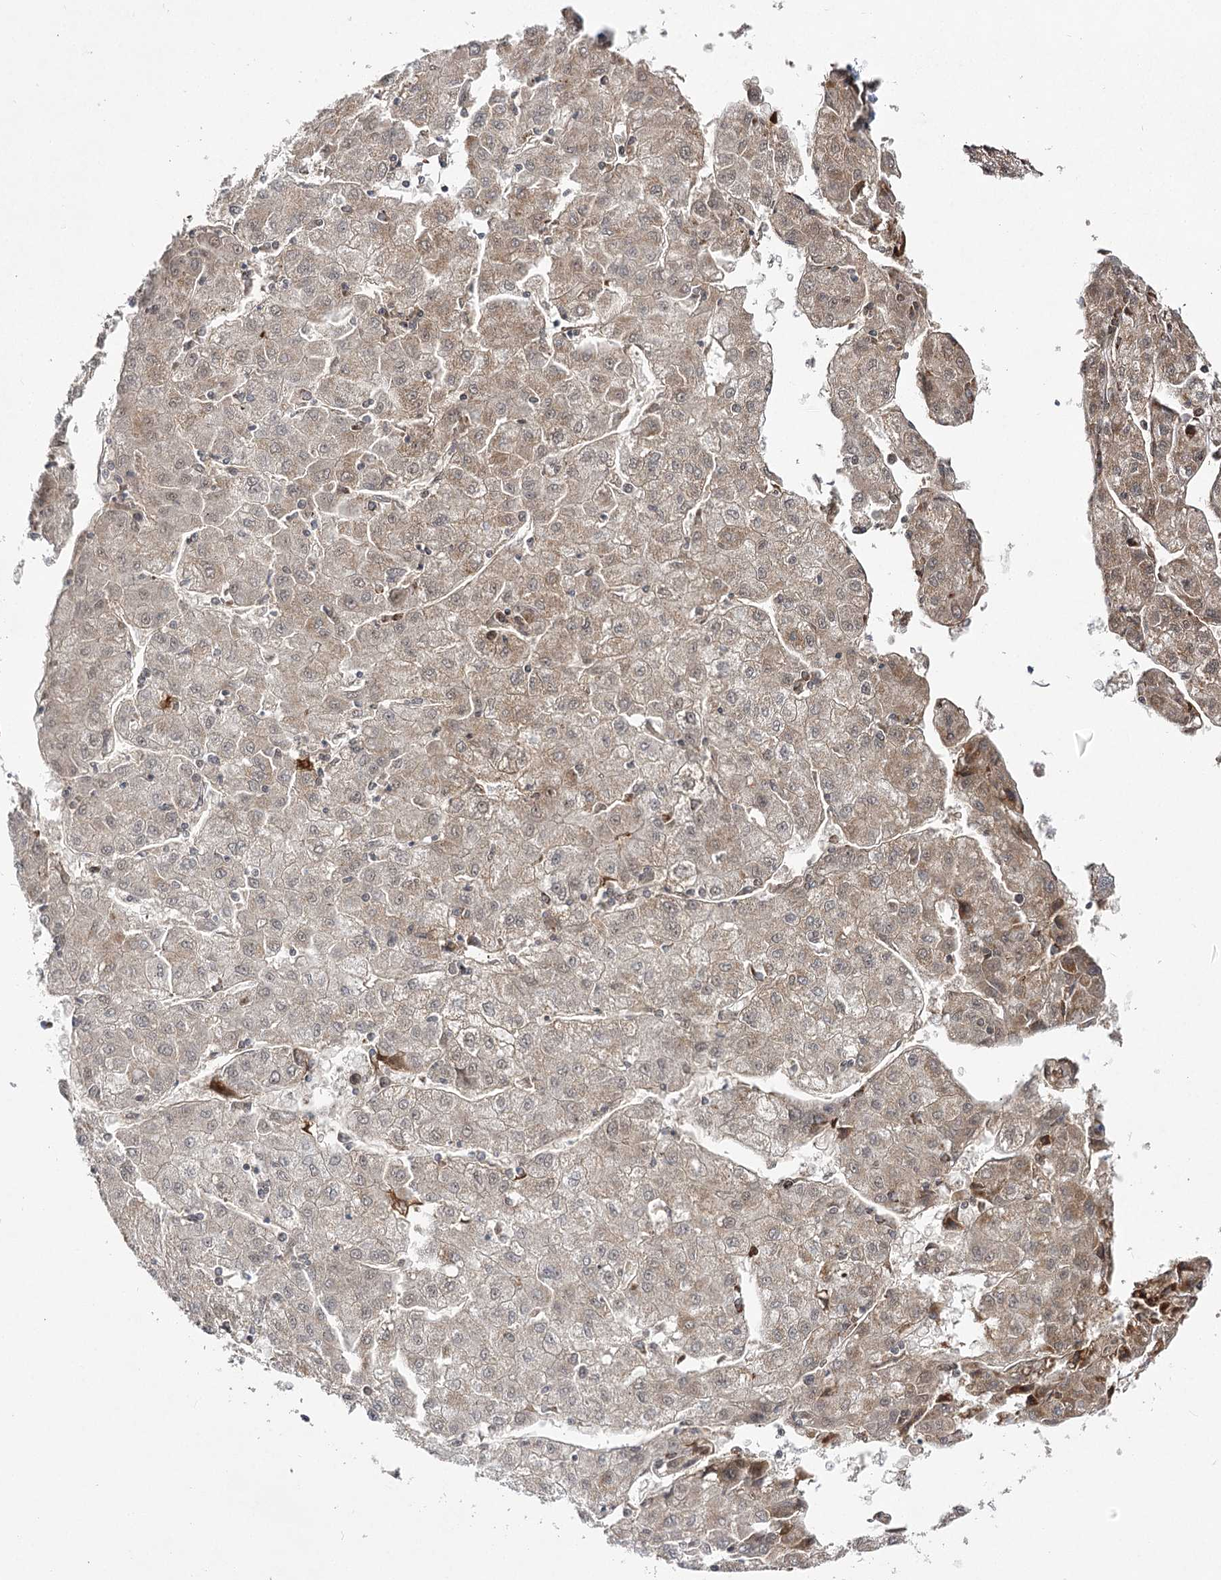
{"staining": {"intensity": "moderate", "quantity": ">75%", "location": "cytoplasmic/membranous,nuclear"}, "tissue": "liver cancer", "cell_type": "Tumor cells", "image_type": "cancer", "snomed": [{"axis": "morphology", "description": "Carcinoma, Hepatocellular, NOS"}, {"axis": "topography", "description": "Liver"}], "caption": "A histopathology image of liver cancer stained for a protein displays moderate cytoplasmic/membranous and nuclear brown staining in tumor cells.", "gene": "SLC4A1AP", "patient": {"sex": "male", "age": 72}}